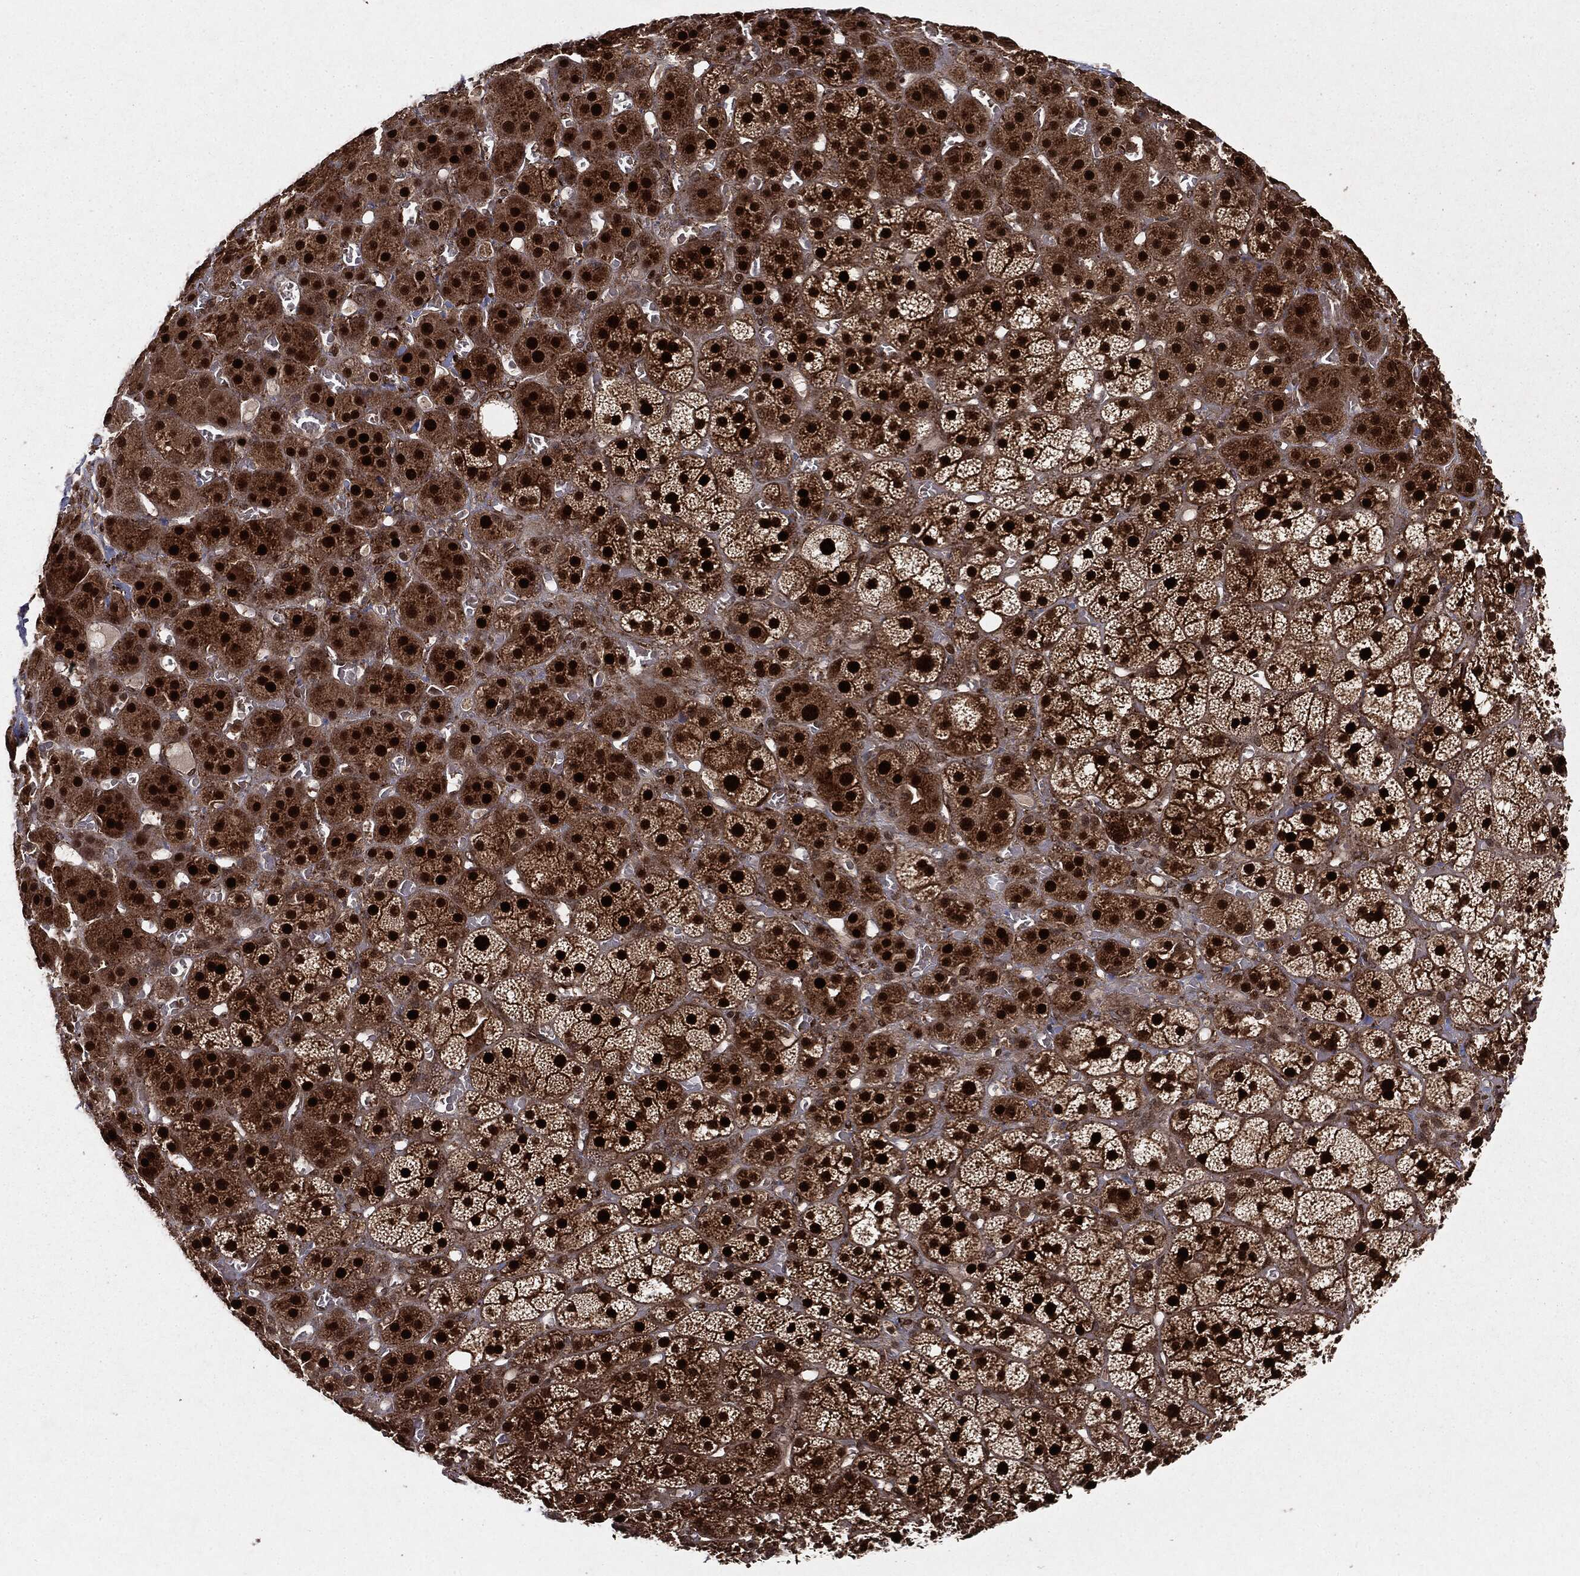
{"staining": {"intensity": "strong", "quantity": ">75%", "location": "cytoplasmic/membranous,nuclear"}, "tissue": "adrenal gland", "cell_type": "Glandular cells", "image_type": "normal", "snomed": [{"axis": "morphology", "description": "Normal tissue, NOS"}, {"axis": "topography", "description": "Adrenal gland"}], "caption": "Adrenal gland stained with immunohistochemistry displays strong cytoplasmic/membranous,nuclear positivity in approximately >75% of glandular cells. Immunohistochemistry stains the protein of interest in brown and the nuclei are stained blue.", "gene": "RANBP9", "patient": {"sex": "male", "age": 70}}